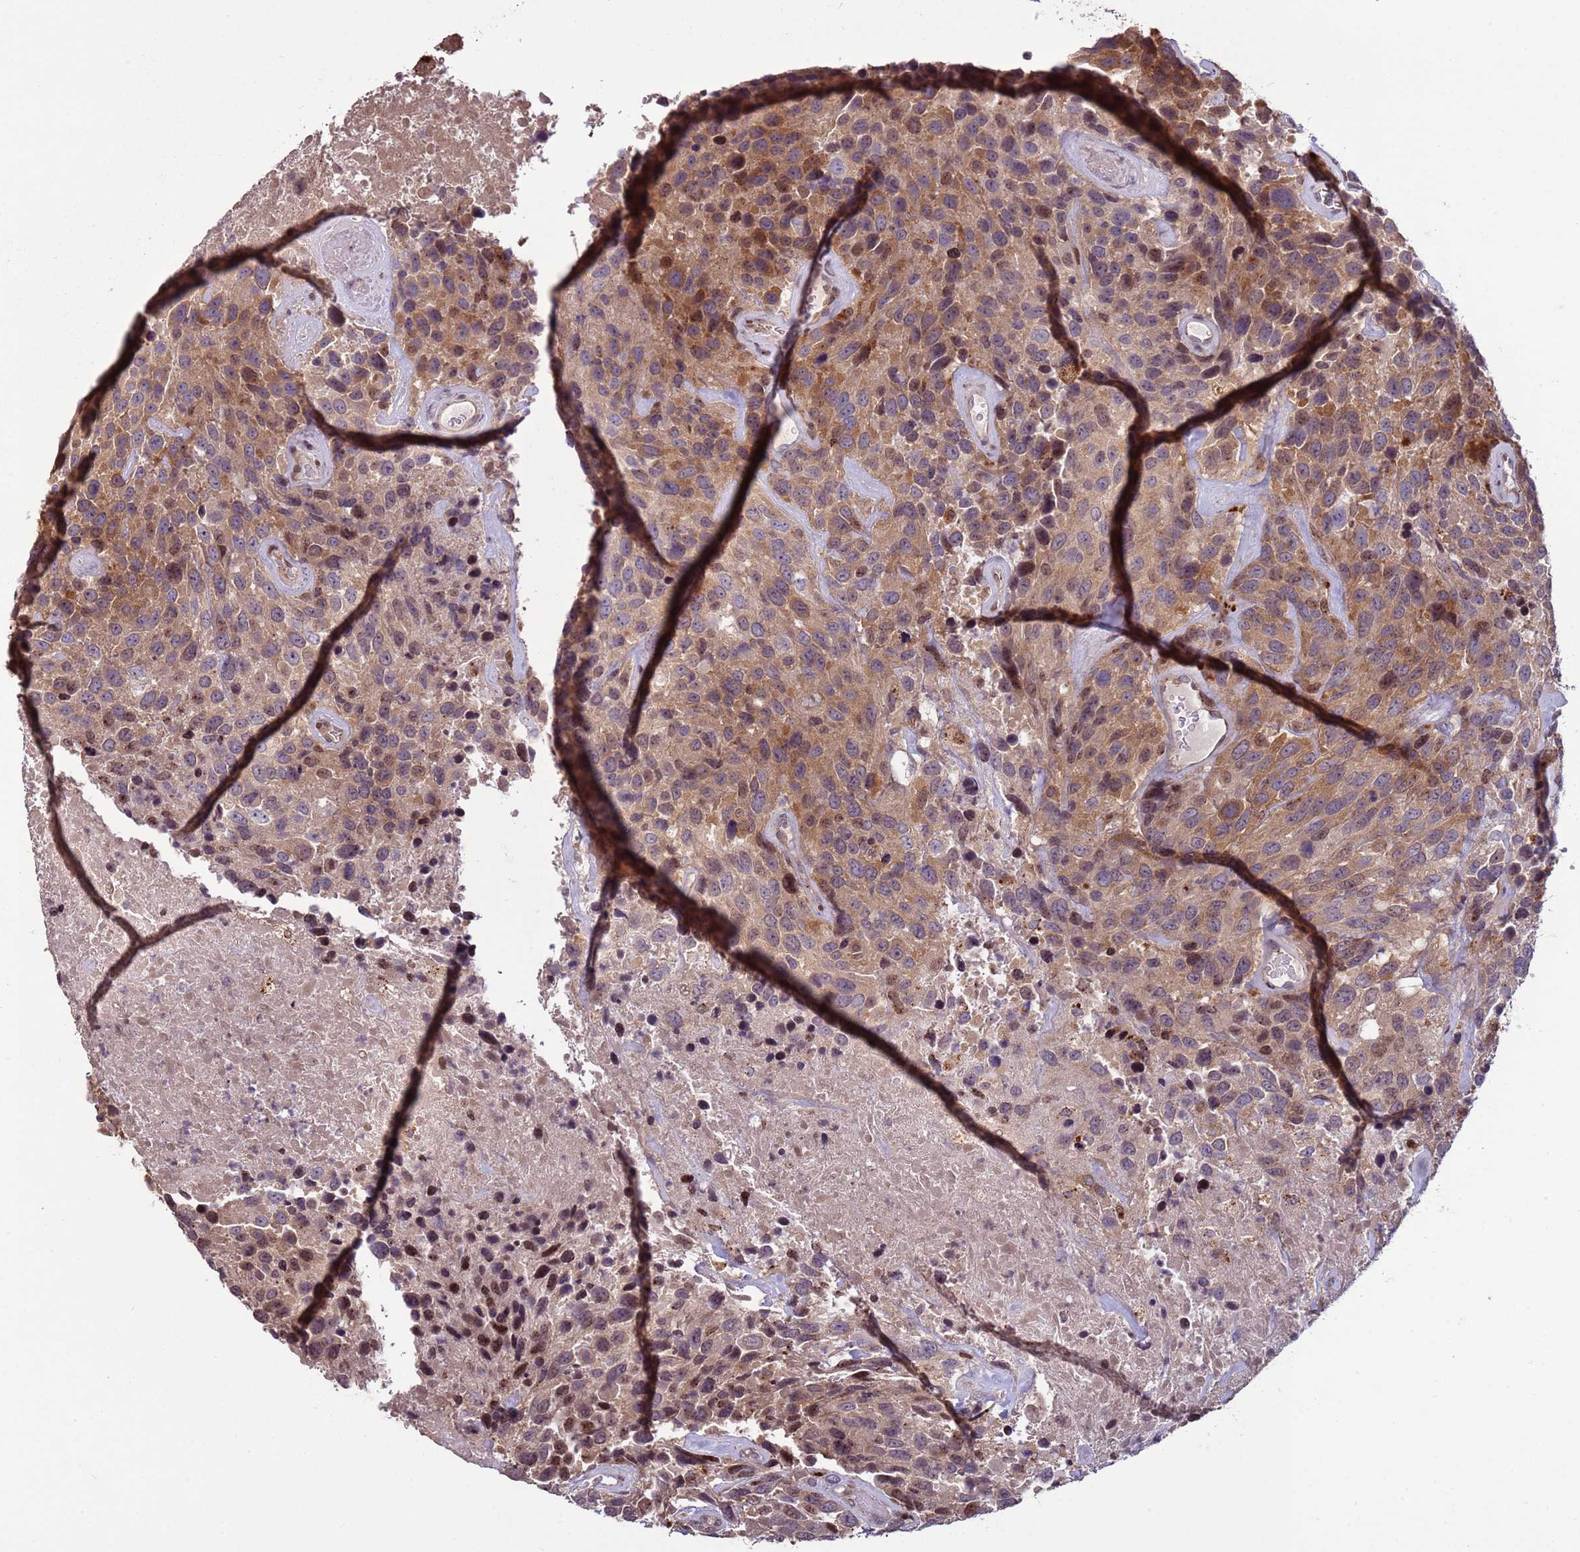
{"staining": {"intensity": "moderate", "quantity": "<25%", "location": "cytoplasmic/membranous"}, "tissue": "urothelial cancer", "cell_type": "Tumor cells", "image_type": "cancer", "snomed": [{"axis": "morphology", "description": "Urothelial carcinoma, High grade"}, {"axis": "topography", "description": "Urinary bladder"}], "caption": "IHC (DAB (3,3'-diaminobenzidine)) staining of human urothelial carcinoma (high-grade) displays moderate cytoplasmic/membranous protein expression in approximately <25% of tumor cells. (DAB IHC, brown staining for protein, blue staining for nuclei).", "gene": "HGH1", "patient": {"sex": "female", "age": 70}}